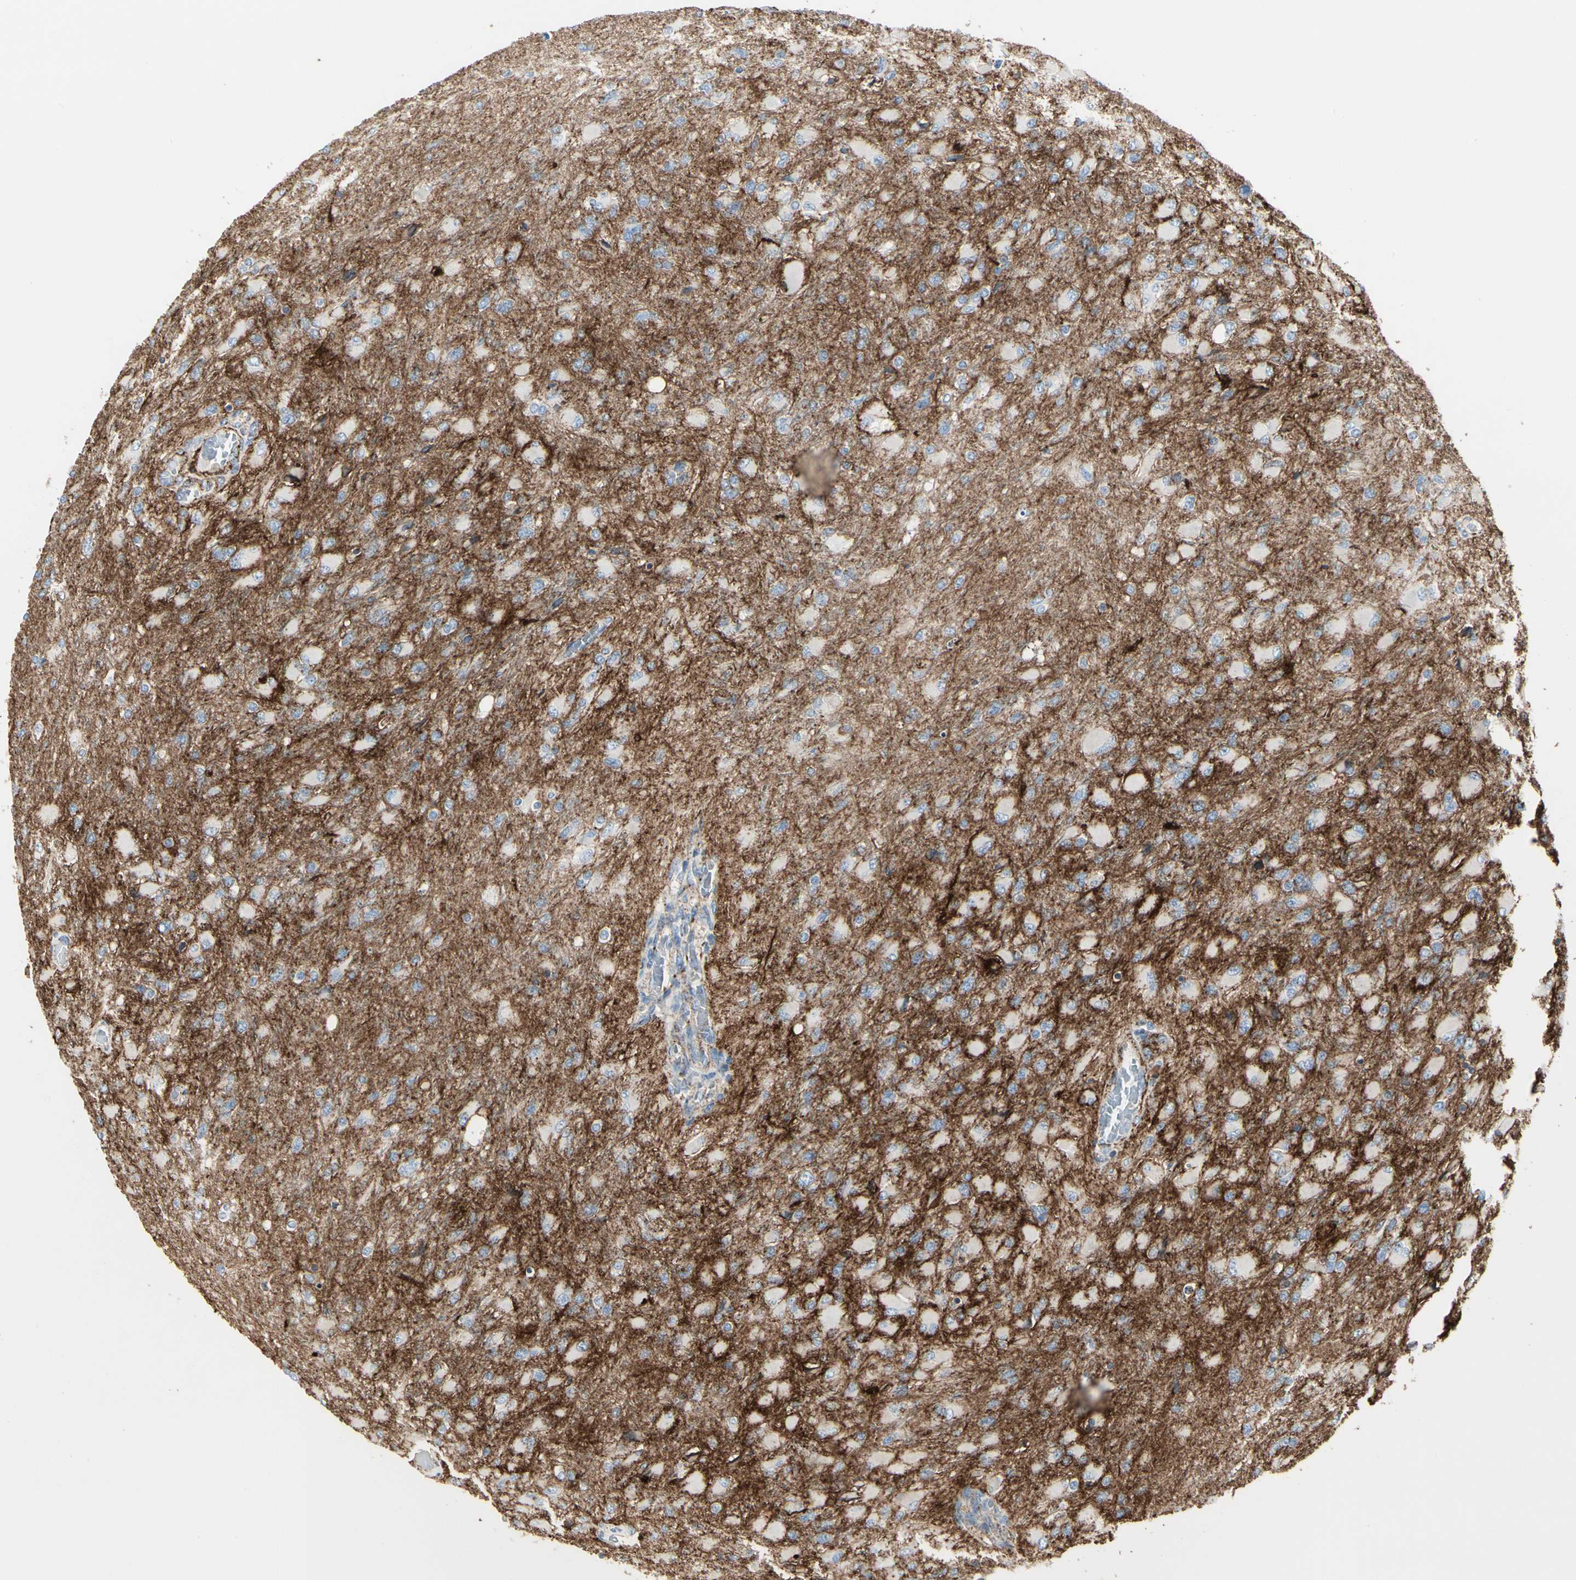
{"staining": {"intensity": "negative", "quantity": "none", "location": "none"}, "tissue": "glioma", "cell_type": "Tumor cells", "image_type": "cancer", "snomed": [{"axis": "morphology", "description": "Glioma, malignant, High grade"}, {"axis": "topography", "description": "Cerebral cortex"}], "caption": "High magnification brightfield microscopy of high-grade glioma (malignant) stained with DAB (3,3'-diaminobenzidine) (brown) and counterstained with hematoxylin (blue): tumor cells show no significant staining.", "gene": "CLEC2B", "patient": {"sex": "female", "age": 36}}